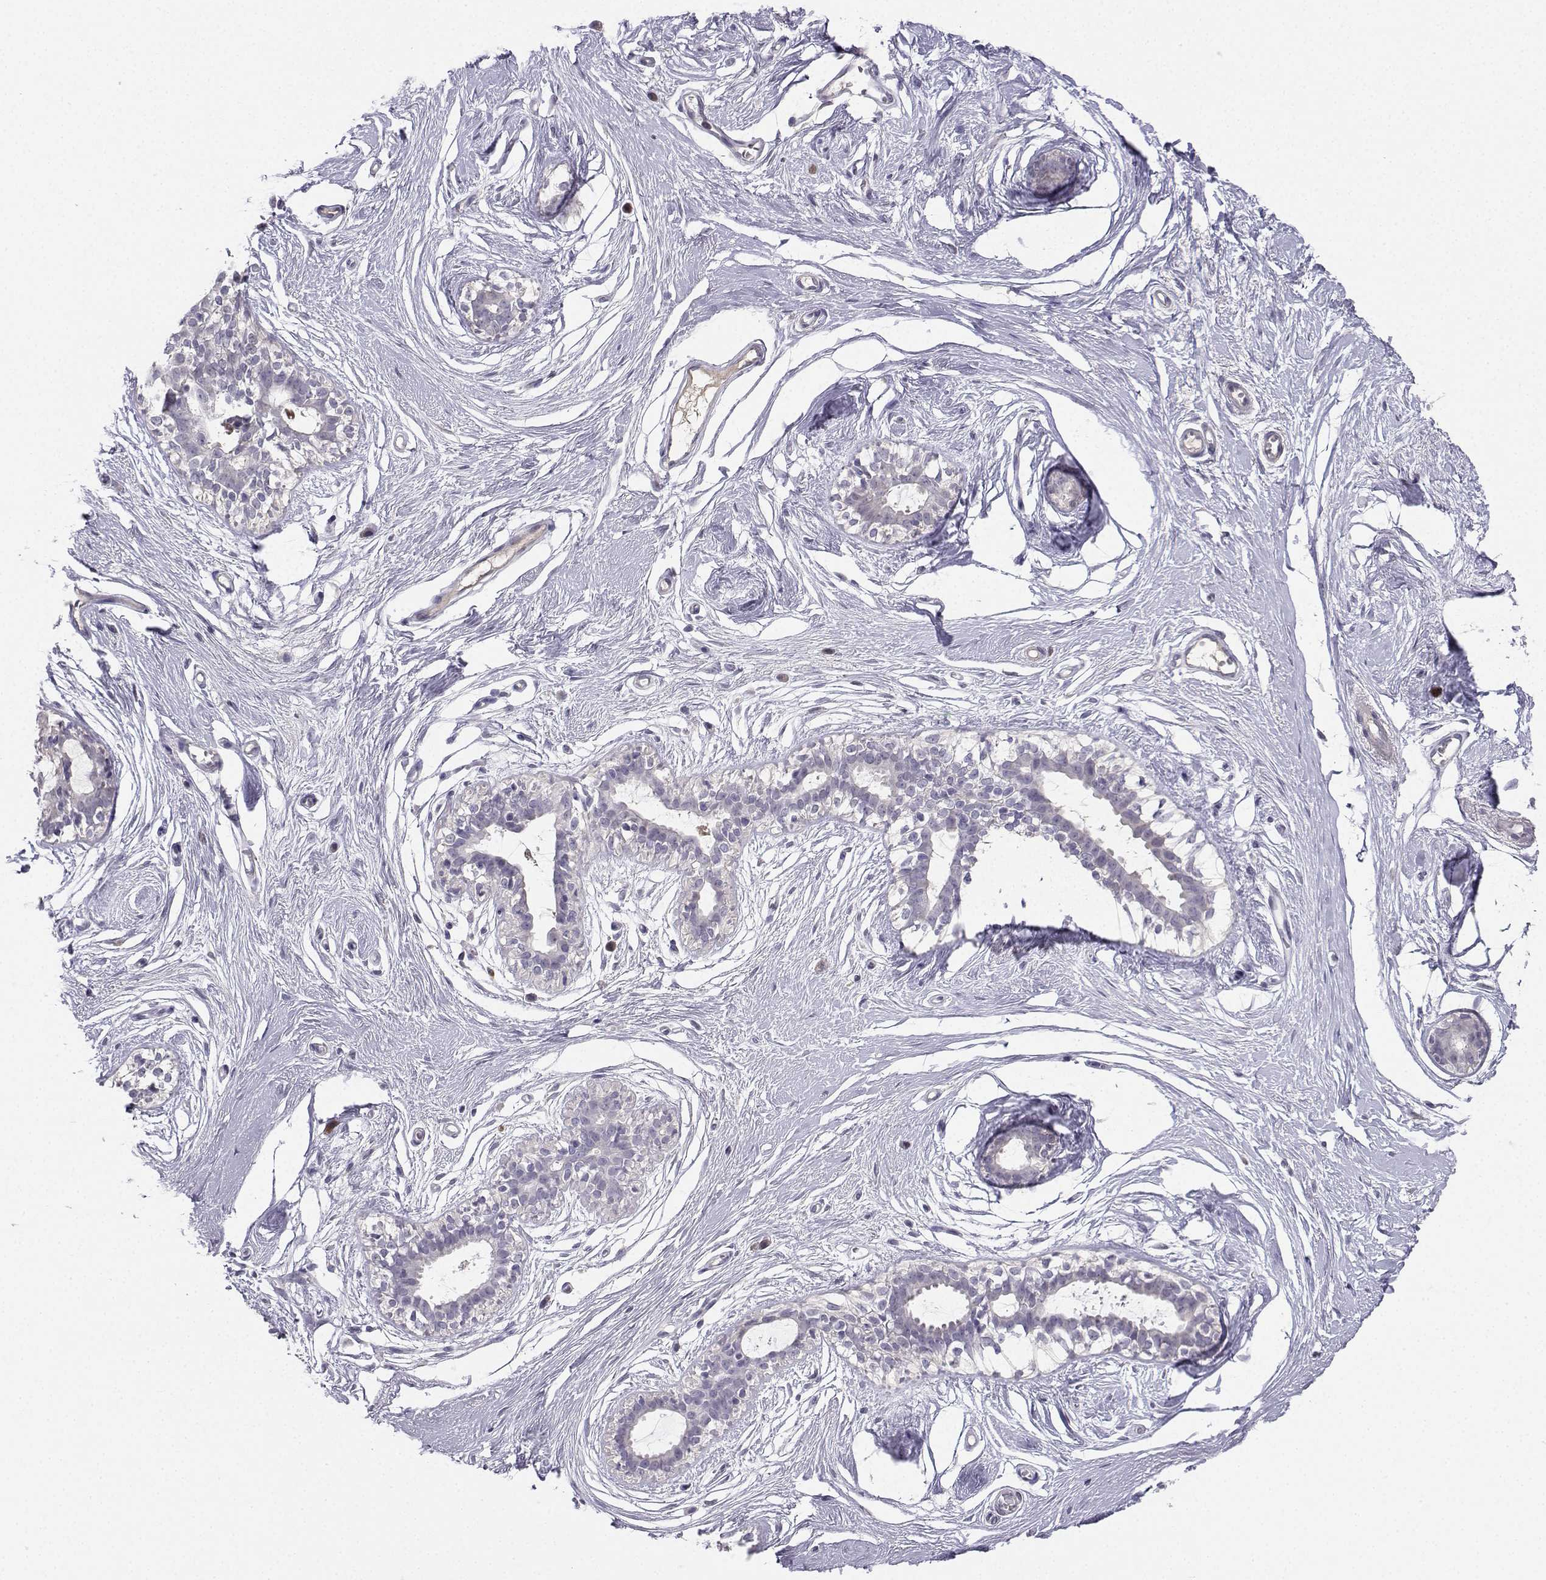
{"staining": {"intensity": "negative", "quantity": "none", "location": "none"}, "tissue": "breast", "cell_type": "Adipocytes", "image_type": "normal", "snomed": [{"axis": "morphology", "description": "Normal tissue, NOS"}, {"axis": "topography", "description": "Breast"}], "caption": "Immunohistochemistry of benign human breast demonstrates no positivity in adipocytes.", "gene": "CALY", "patient": {"sex": "female", "age": 49}}